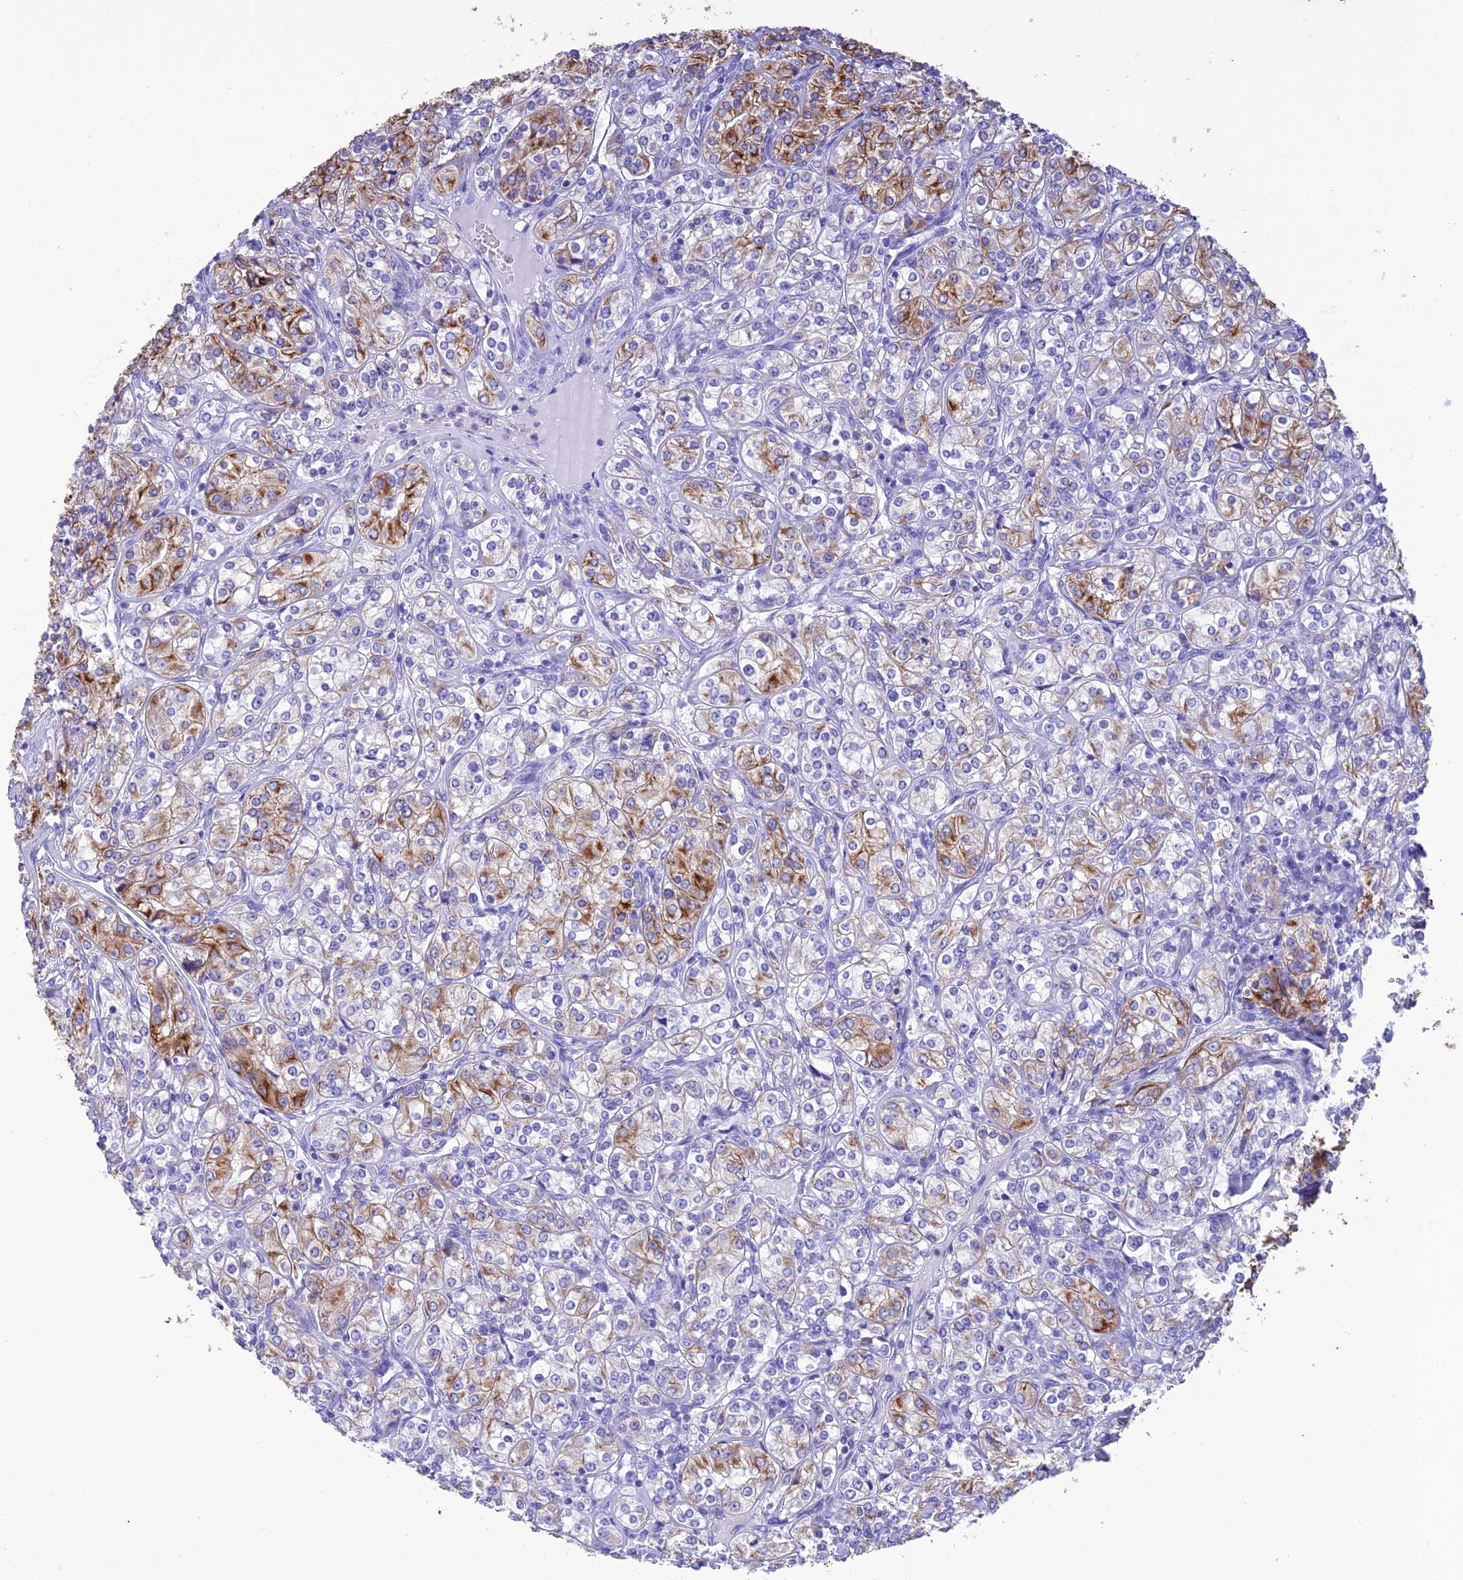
{"staining": {"intensity": "strong", "quantity": "<25%", "location": "cytoplasmic/membranous"}, "tissue": "renal cancer", "cell_type": "Tumor cells", "image_type": "cancer", "snomed": [{"axis": "morphology", "description": "Adenocarcinoma, NOS"}, {"axis": "topography", "description": "Kidney"}], "caption": "Immunohistochemical staining of human renal adenocarcinoma reveals strong cytoplasmic/membranous protein positivity in approximately <25% of tumor cells.", "gene": "VPS52", "patient": {"sex": "male", "age": 77}}